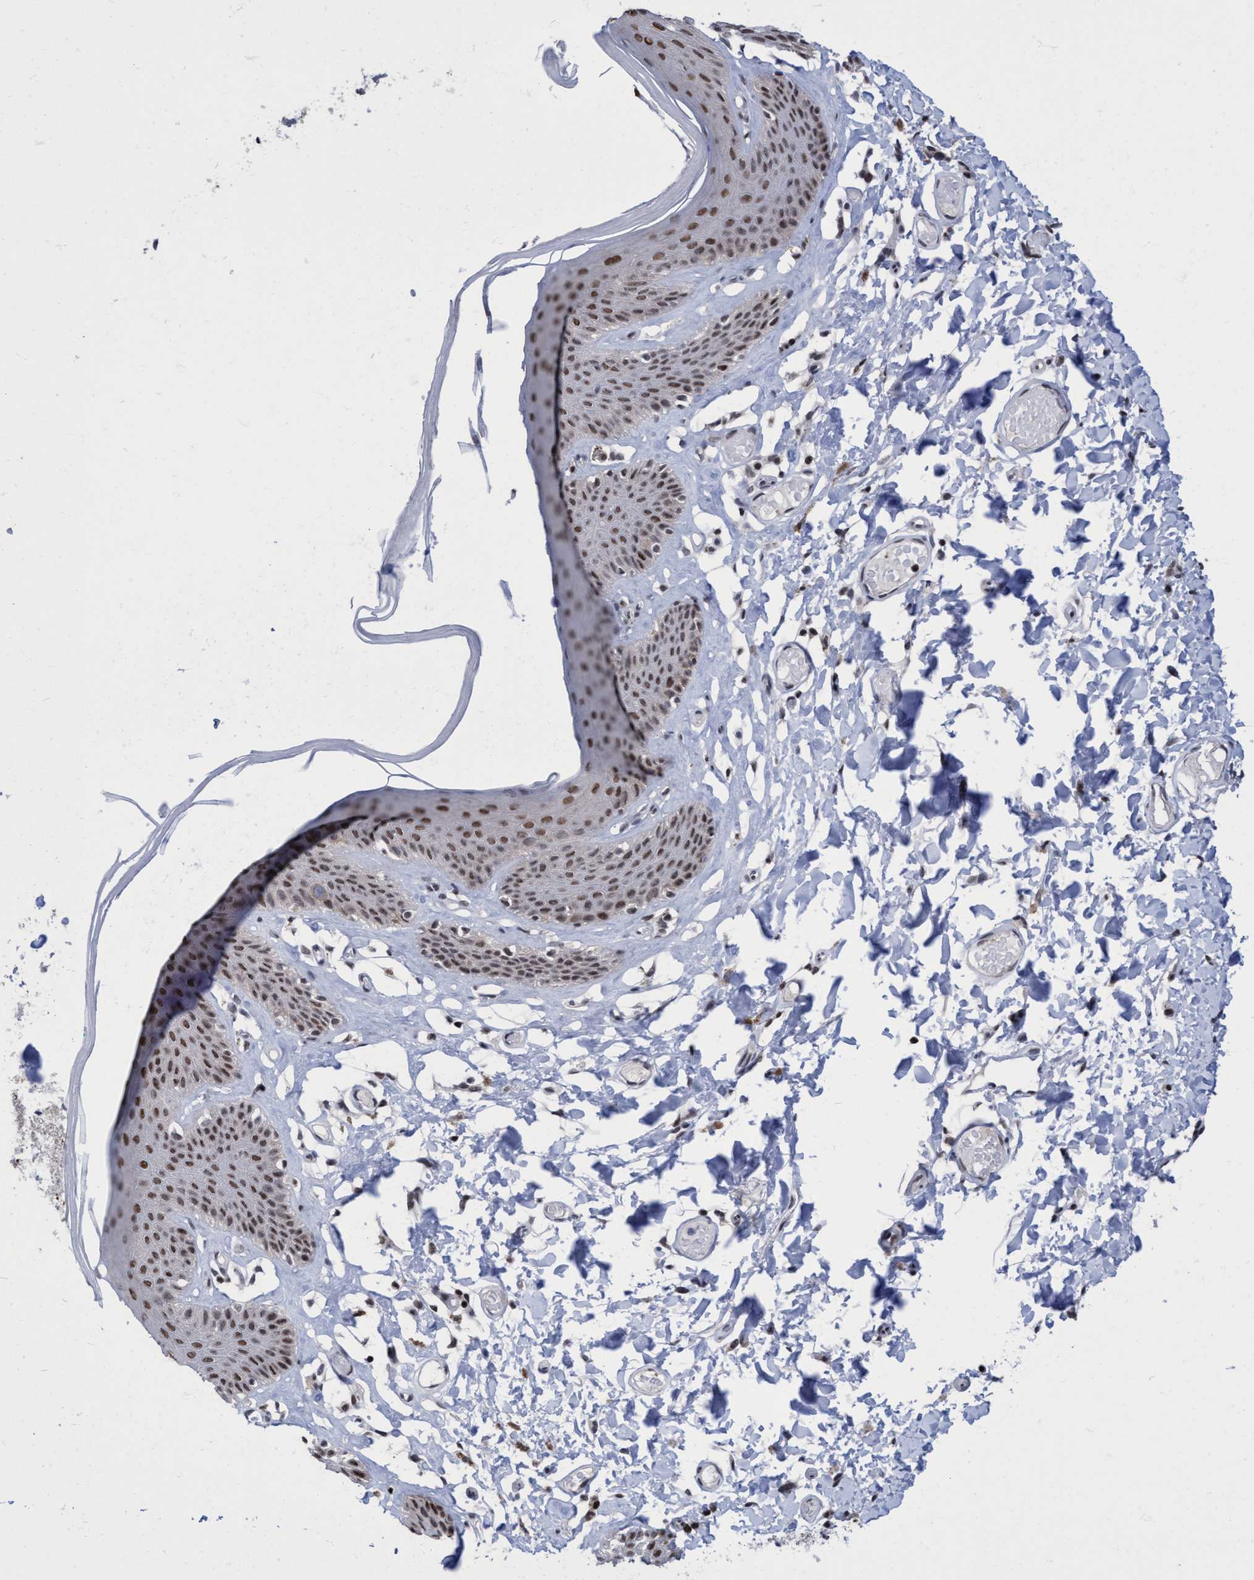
{"staining": {"intensity": "moderate", "quantity": ">75%", "location": "nuclear"}, "tissue": "skin", "cell_type": "Epidermal cells", "image_type": "normal", "snomed": [{"axis": "morphology", "description": "Normal tissue, NOS"}, {"axis": "topography", "description": "Vulva"}], "caption": "Immunohistochemistry micrograph of benign skin stained for a protein (brown), which reveals medium levels of moderate nuclear expression in about >75% of epidermal cells.", "gene": "C9orf78", "patient": {"sex": "female", "age": 73}}